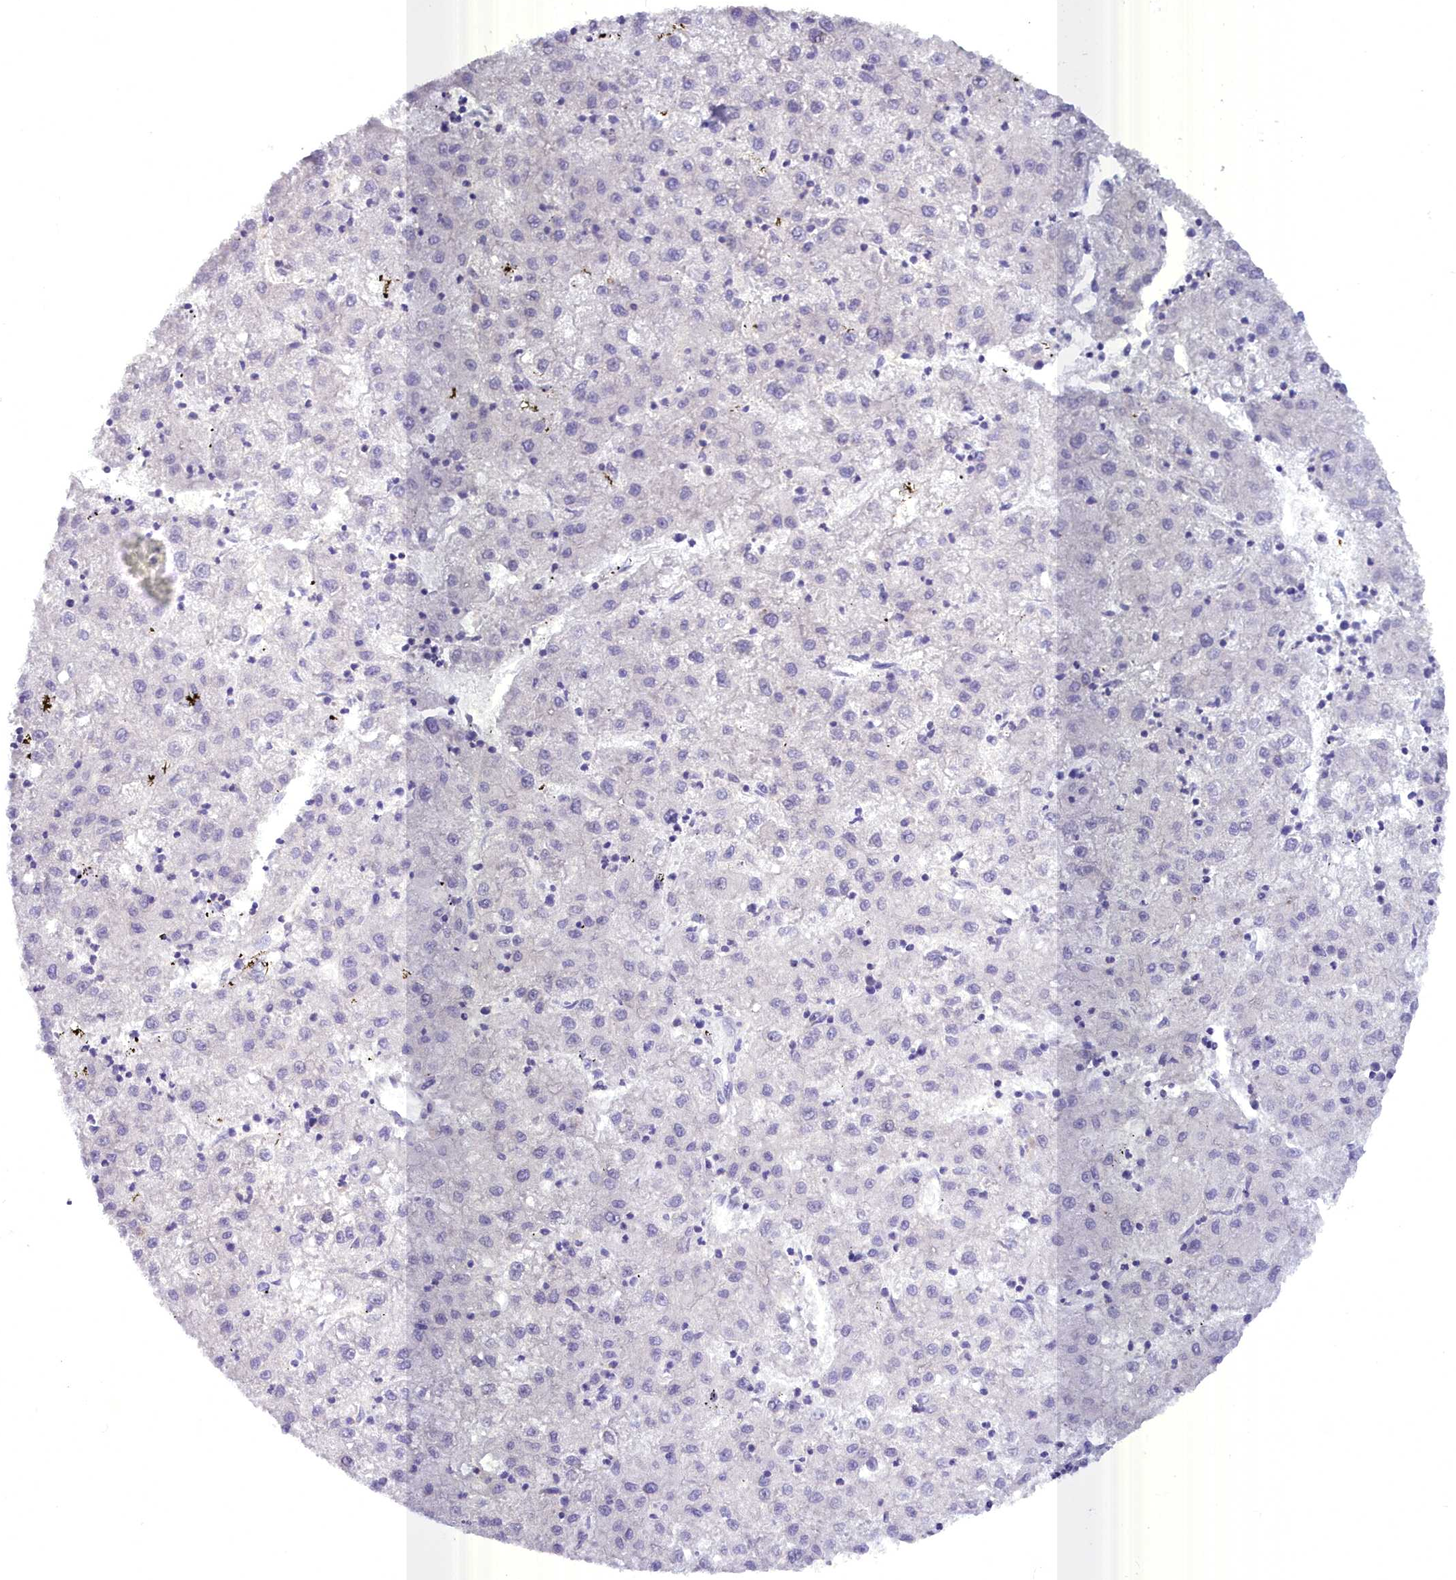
{"staining": {"intensity": "negative", "quantity": "none", "location": "none"}, "tissue": "liver cancer", "cell_type": "Tumor cells", "image_type": "cancer", "snomed": [{"axis": "morphology", "description": "Carcinoma, Hepatocellular, NOS"}, {"axis": "topography", "description": "Liver"}], "caption": "Immunohistochemistry of human hepatocellular carcinoma (liver) demonstrates no staining in tumor cells. (IHC, brightfield microscopy, high magnification).", "gene": "BLNK", "patient": {"sex": "male", "age": 72}}